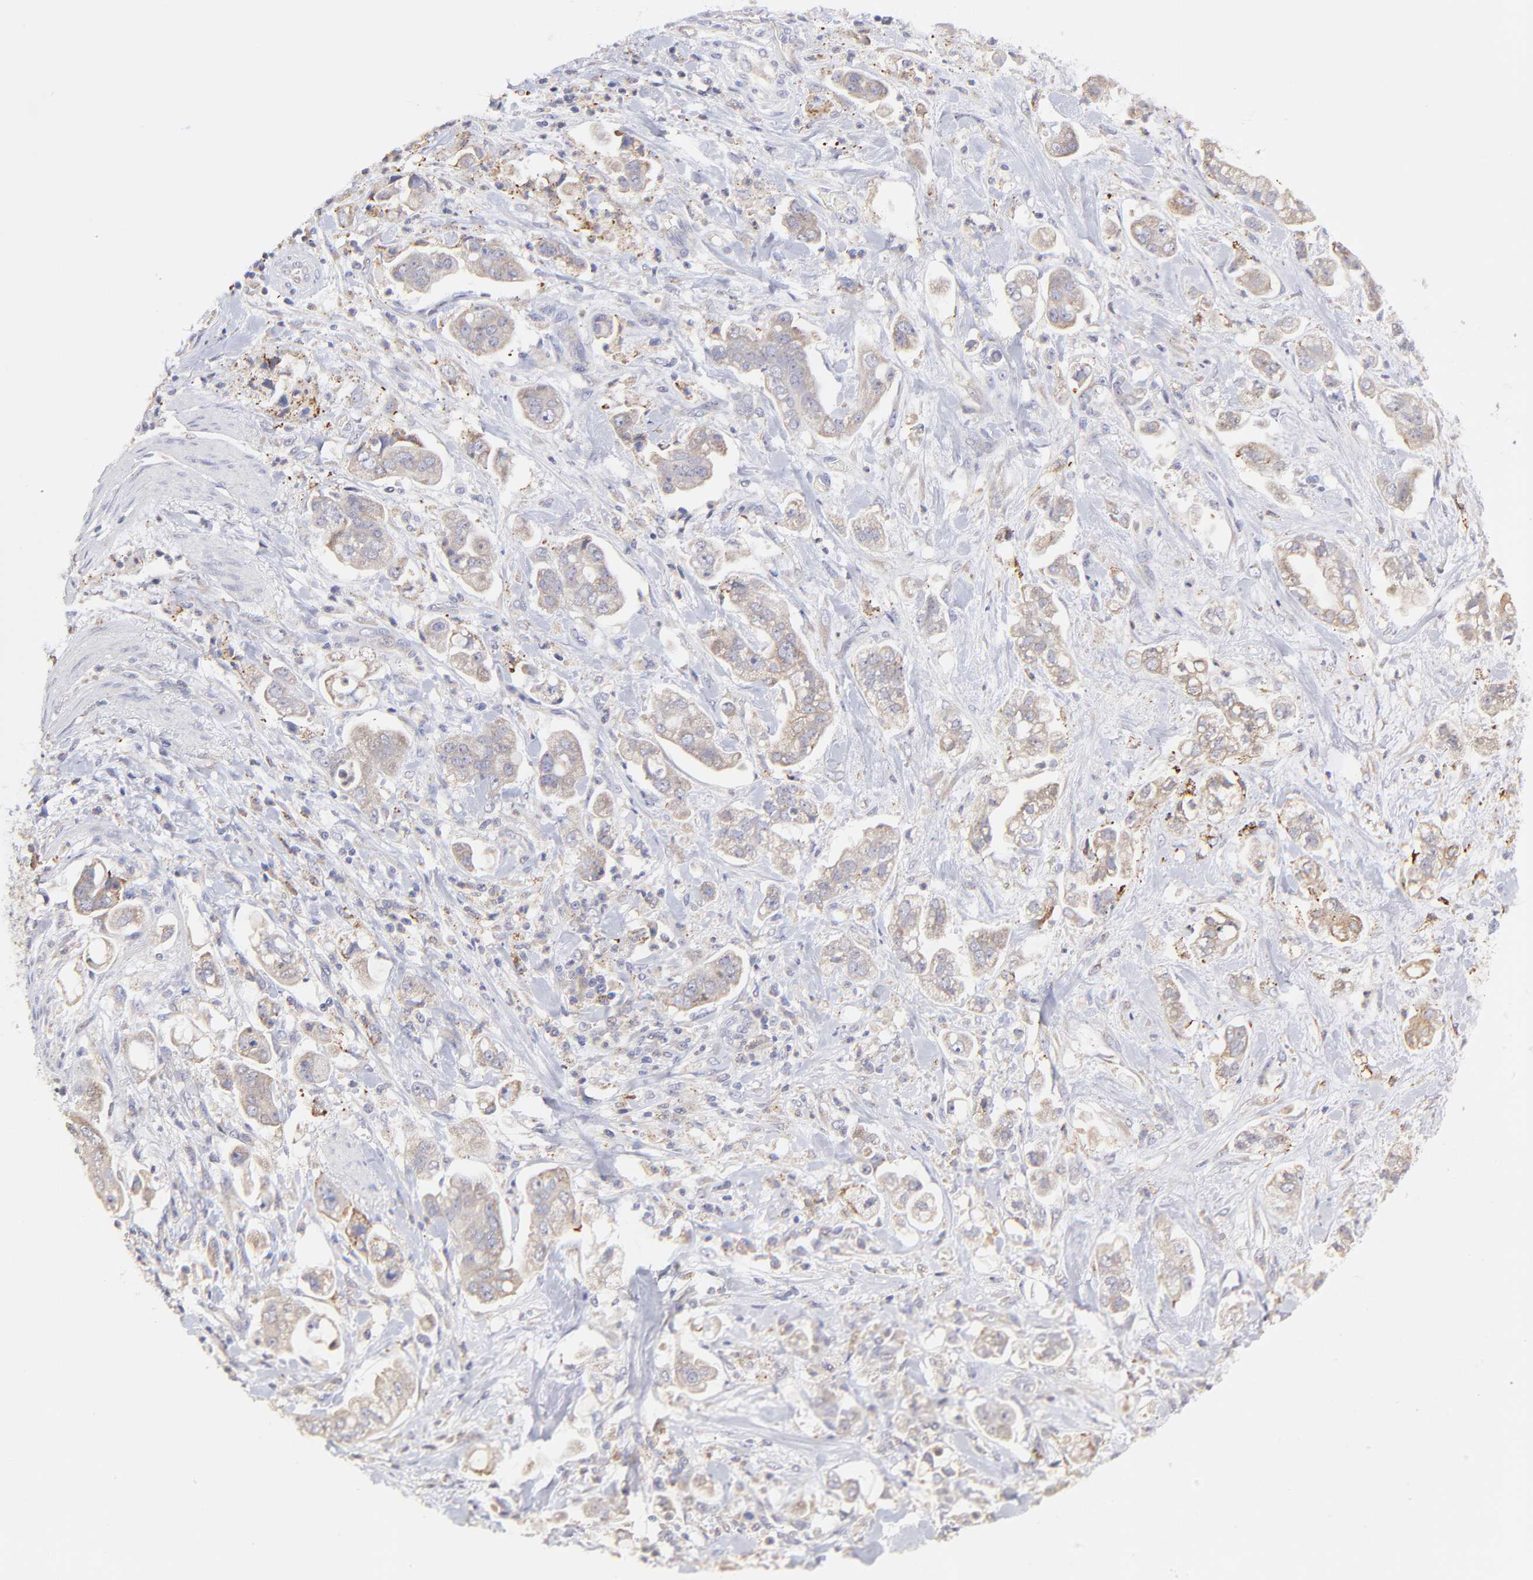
{"staining": {"intensity": "weak", "quantity": ">75%", "location": "cytoplasmic/membranous"}, "tissue": "stomach cancer", "cell_type": "Tumor cells", "image_type": "cancer", "snomed": [{"axis": "morphology", "description": "Adenocarcinoma, NOS"}, {"axis": "topography", "description": "Stomach"}], "caption": "This is an image of immunohistochemistry (IHC) staining of stomach cancer (adenocarcinoma), which shows weak positivity in the cytoplasmic/membranous of tumor cells.", "gene": "GCSAM", "patient": {"sex": "male", "age": 62}}